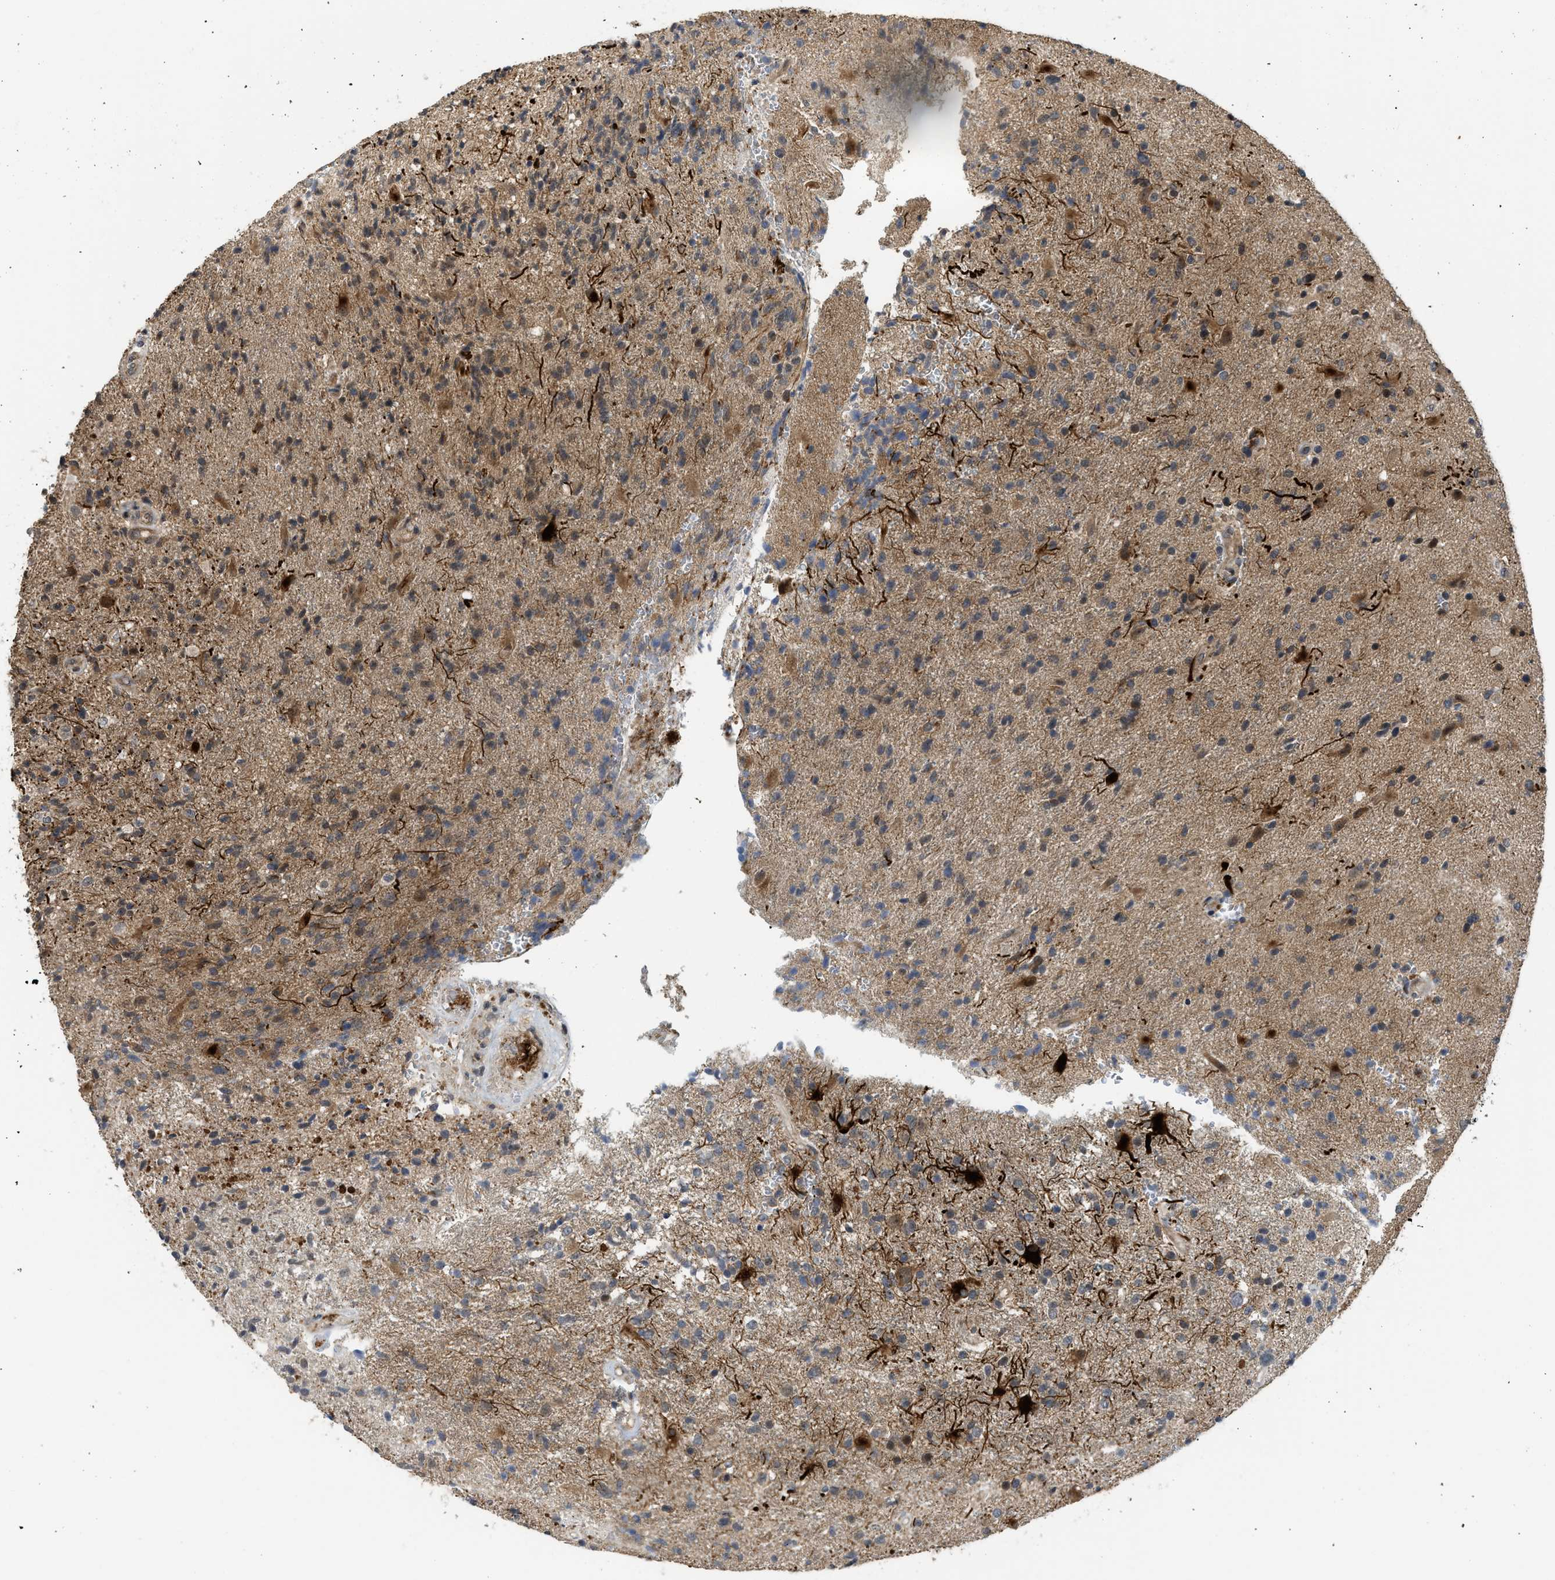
{"staining": {"intensity": "moderate", "quantity": ">75%", "location": "cytoplasmic/membranous"}, "tissue": "glioma", "cell_type": "Tumor cells", "image_type": "cancer", "snomed": [{"axis": "morphology", "description": "Glioma, malignant, High grade"}, {"axis": "topography", "description": "Brain"}], "caption": "Immunohistochemical staining of human glioma demonstrates medium levels of moderate cytoplasmic/membranous protein staining in approximately >75% of tumor cells. (Stains: DAB (3,3'-diaminobenzidine) in brown, nuclei in blue, Microscopy: brightfield microscopy at high magnification).", "gene": "DNAJC28", "patient": {"sex": "male", "age": 72}}